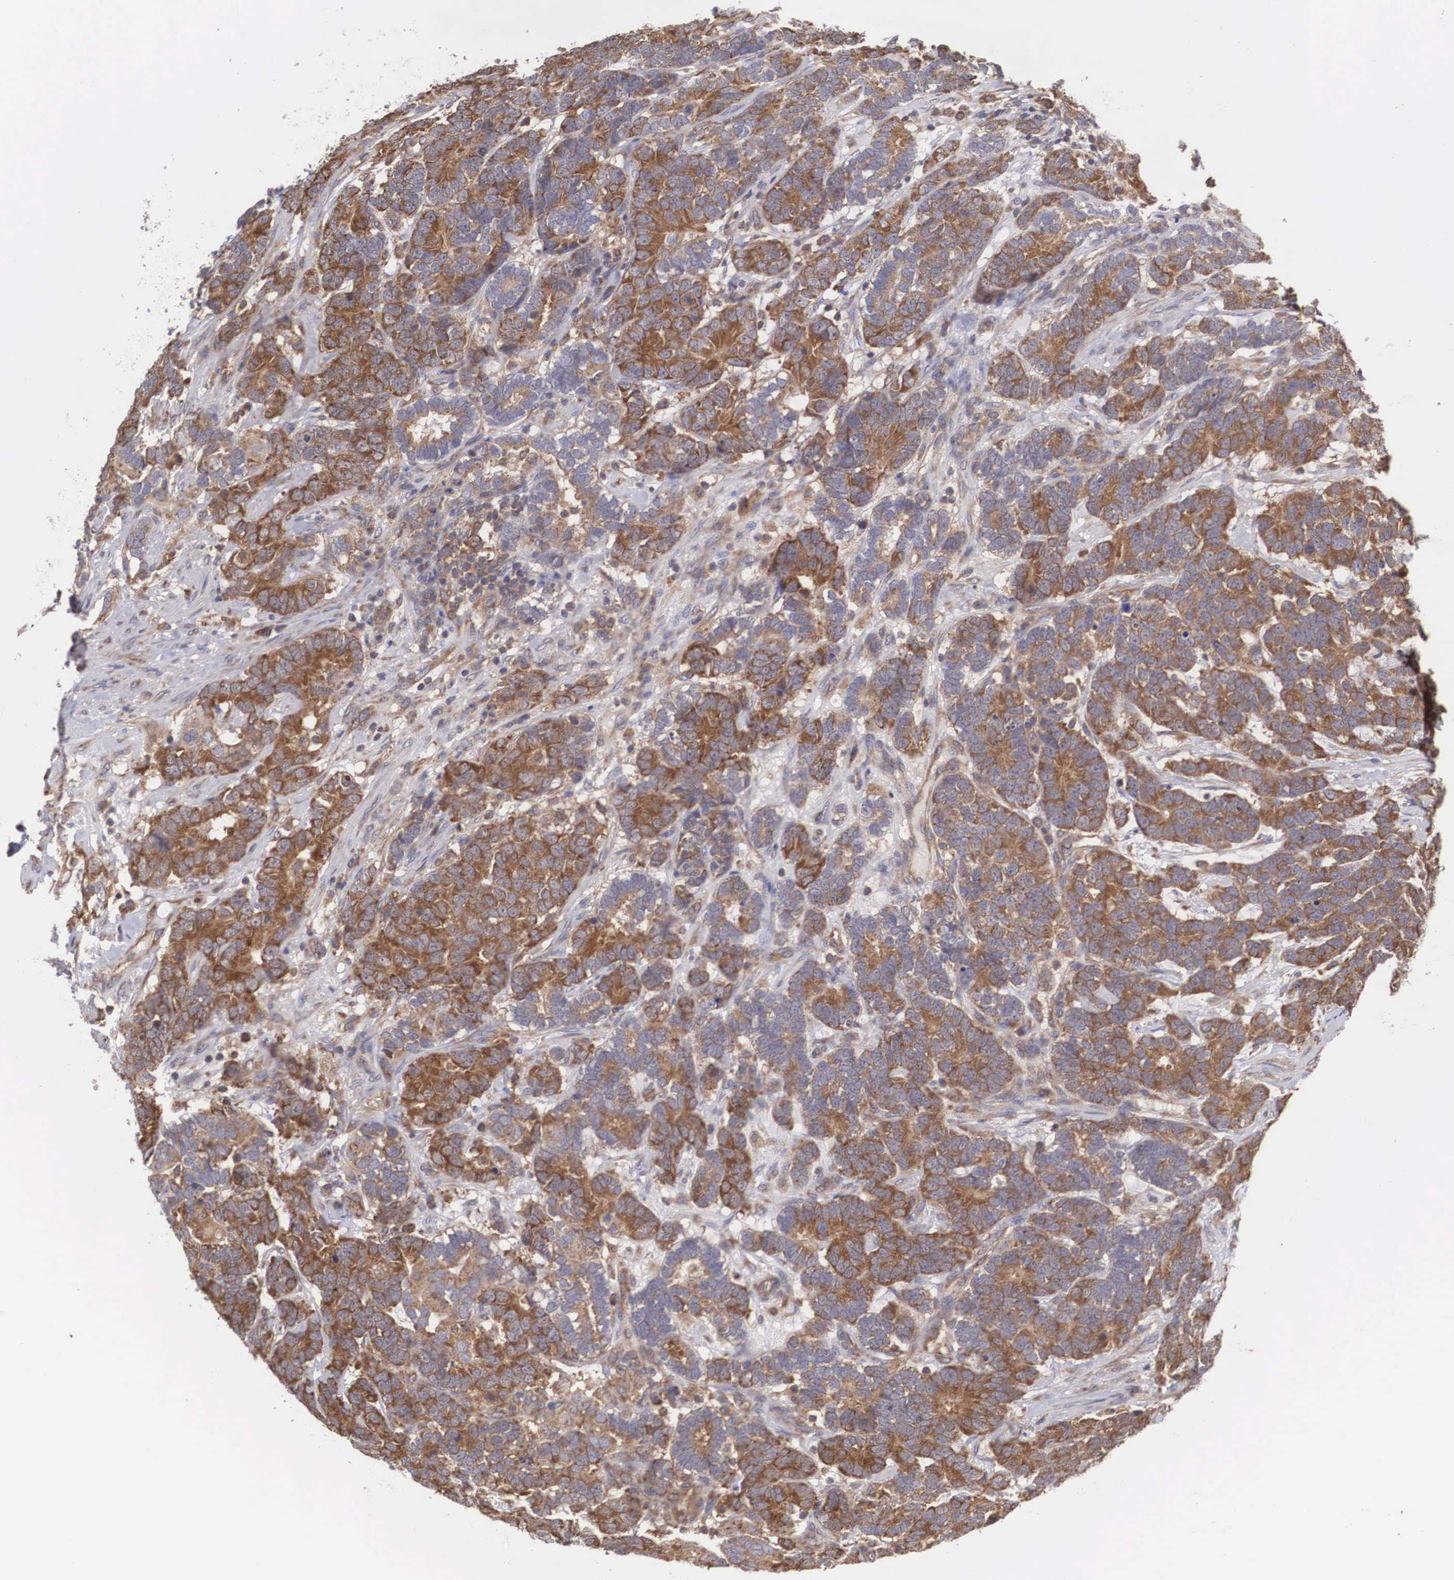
{"staining": {"intensity": "moderate", "quantity": "25%-75%", "location": "cytoplasmic/membranous"}, "tissue": "testis cancer", "cell_type": "Tumor cells", "image_type": "cancer", "snomed": [{"axis": "morphology", "description": "Carcinoma, Embryonal, NOS"}, {"axis": "topography", "description": "Testis"}], "caption": "Immunohistochemistry (DAB) staining of human embryonal carcinoma (testis) demonstrates moderate cytoplasmic/membranous protein positivity in about 25%-75% of tumor cells.", "gene": "DHRS1", "patient": {"sex": "male", "age": 26}}